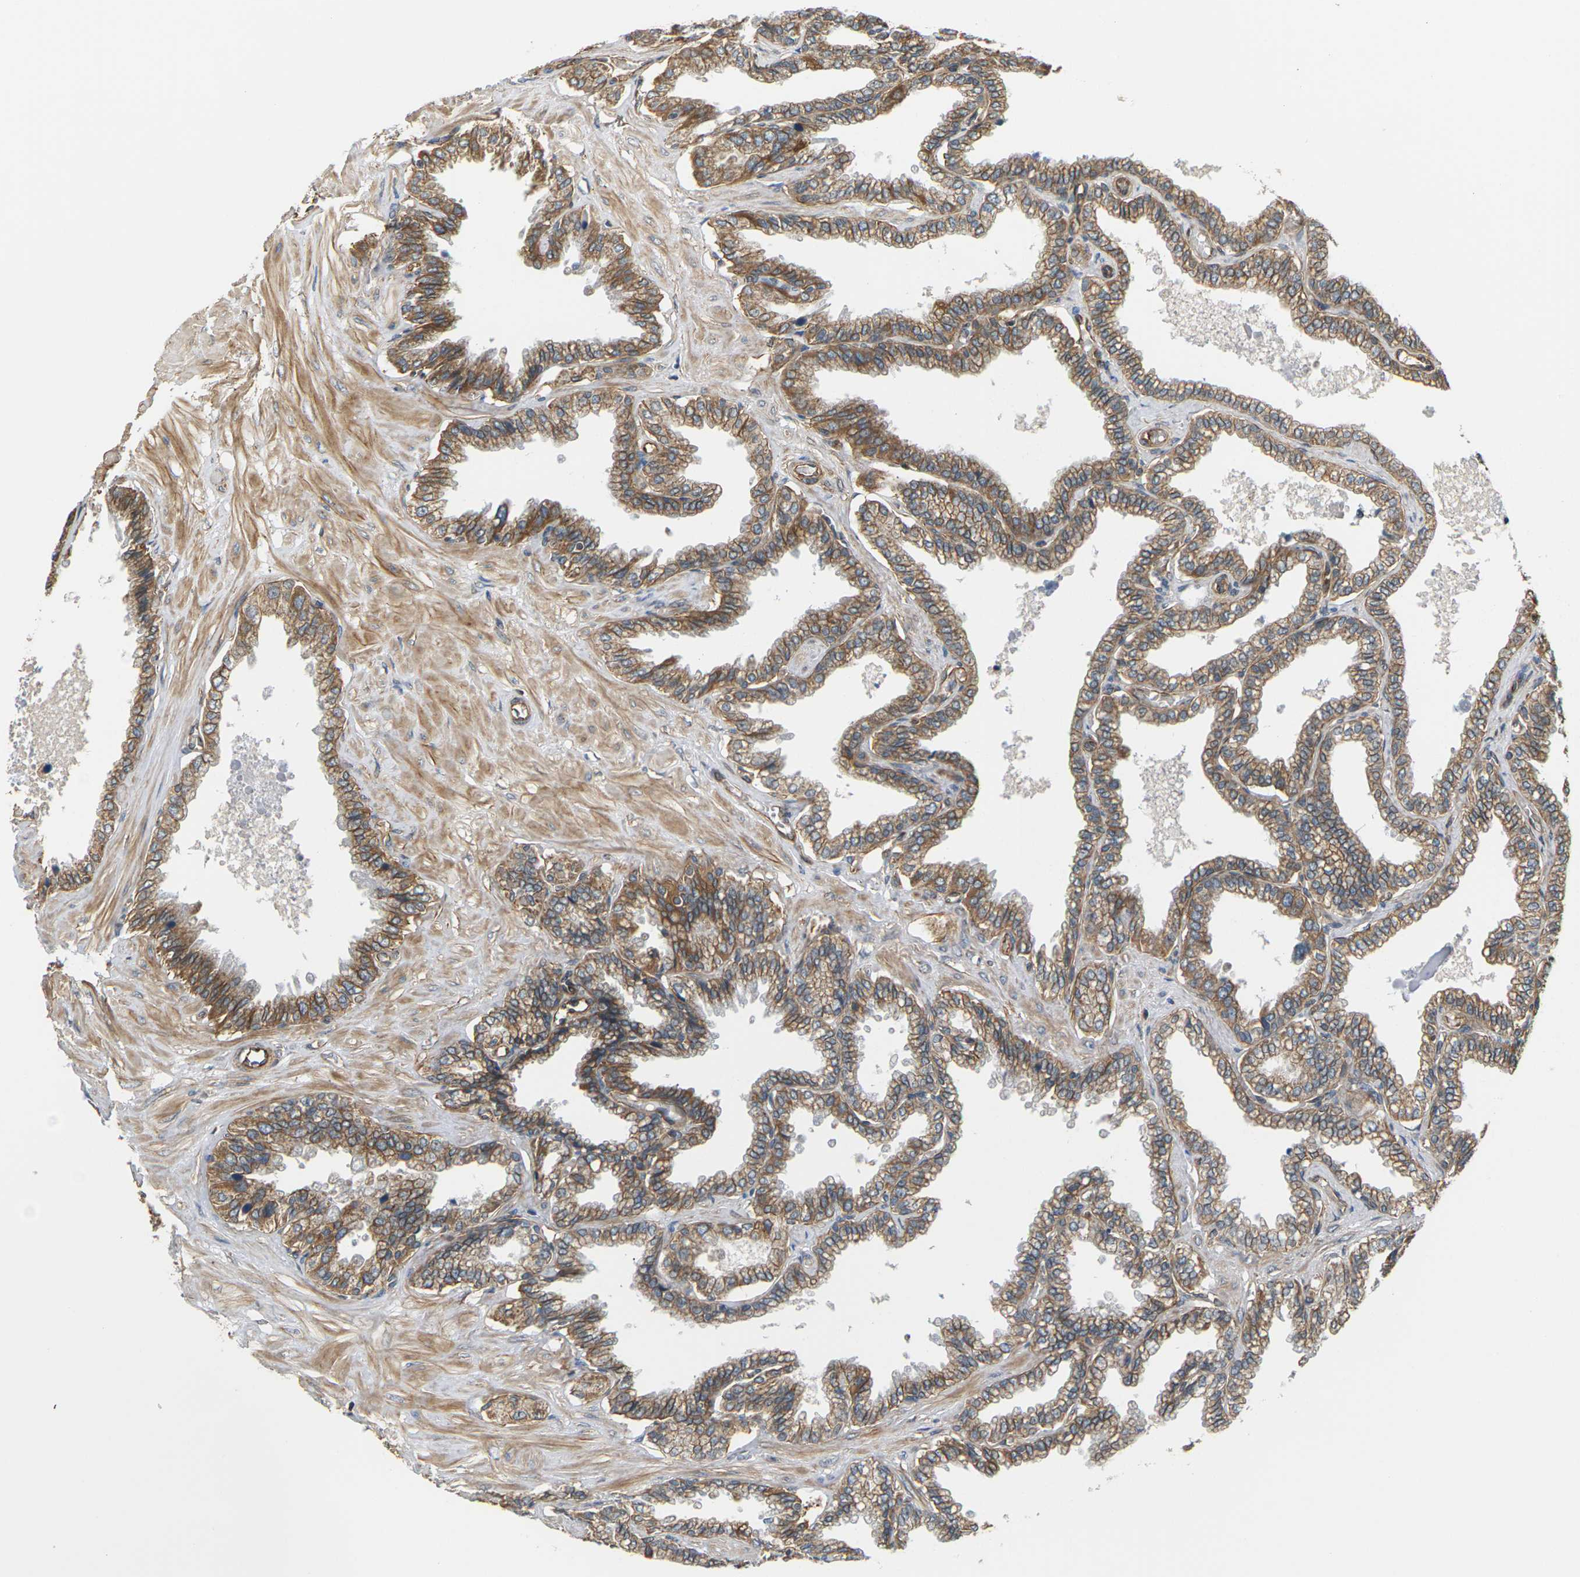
{"staining": {"intensity": "moderate", "quantity": ">75%", "location": "cytoplasmic/membranous"}, "tissue": "seminal vesicle", "cell_type": "Glandular cells", "image_type": "normal", "snomed": [{"axis": "morphology", "description": "Normal tissue, NOS"}, {"axis": "topography", "description": "Seminal veicle"}], "caption": "This histopathology image shows benign seminal vesicle stained with IHC to label a protein in brown. The cytoplasmic/membranous of glandular cells show moderate positivity for the protein. Nuclei are counter-stained blue.", "gene": "PCDHB4", "patient": {"sex": "male", "age": 46}}